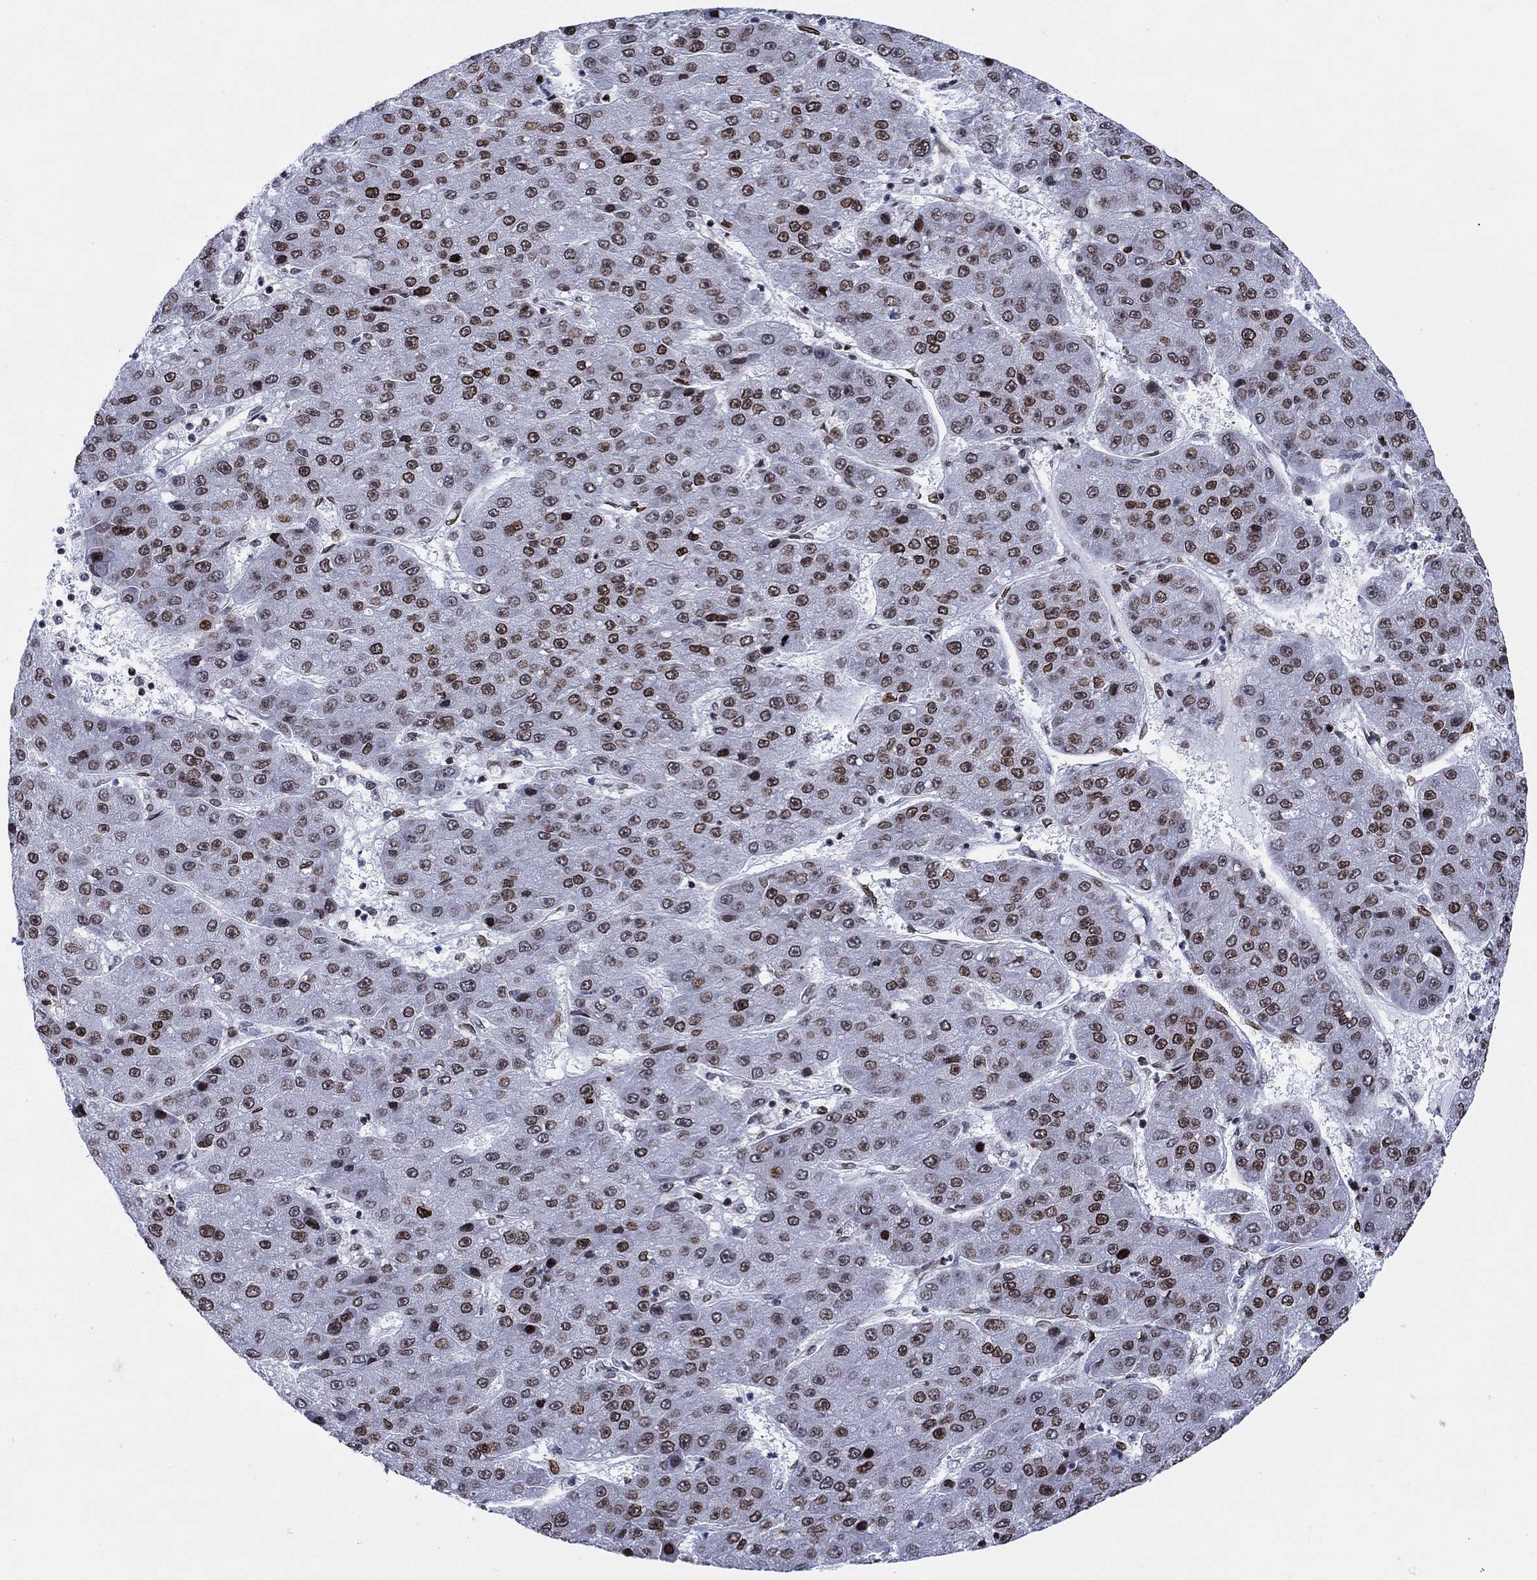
{"staining": {"intensity": "moderate", "quantity": "25%-75%", "location": "nuclear"}, "tissue": "liver cancer", "cell_type": "Tumor cells", "image_type": "cancer", "snomed": [{"axis": "morphology", "description": "Carcinoma, Hepatocellular, NOS"}, {"axis": "topography", "description": "Liver"}], "caption": "Liver cancer (hepatocellular carcinoma) tissue demonstrates moderate nuclear expression in approximately 25%-75% of tumor cells (DAB (3,3'-diaminobenzidine) = brown stain, brightfield microscopy at high magnification).", "gene": "HMGA1", "patient": {"sex": "male", "age": 67}}